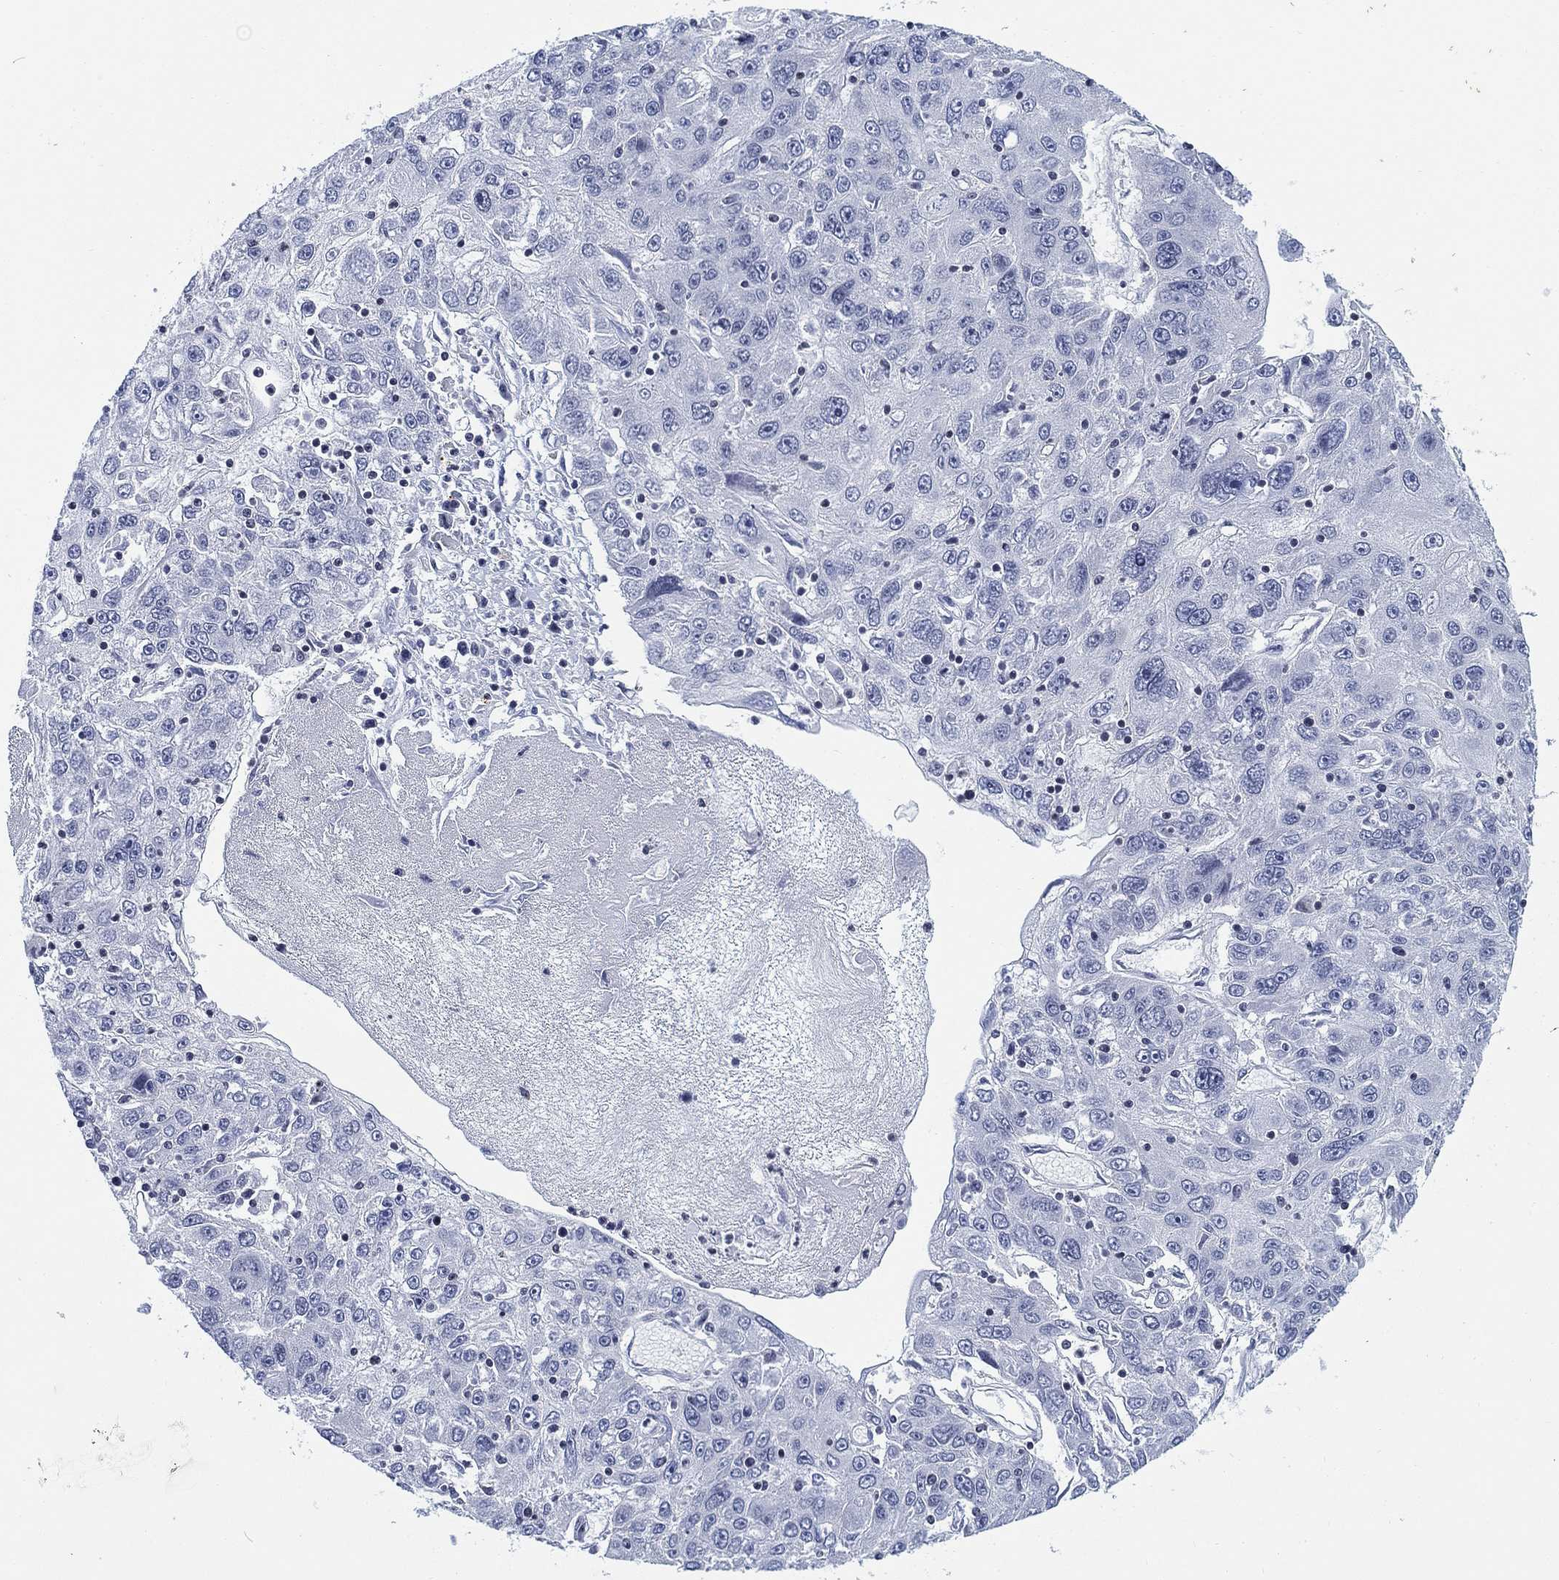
{"staining": {"intensity": "negative", "quantity": "none", "location": "none"}, "tissue": "stomach cancer", "cell_type": "Tumor cells", "image_type": "cancer", "snomed": [{"axis": "morphology", "description": "Adenocarcinoma, NOS"}, {"axis": "topography", "description": "Stomach"}], "caption": "Stomach cancer was stained to show a protein in brown. There is no significant staining in tumor cells.", "gene": "FYB1", "patient": {"sex": "male", "age": 56}}